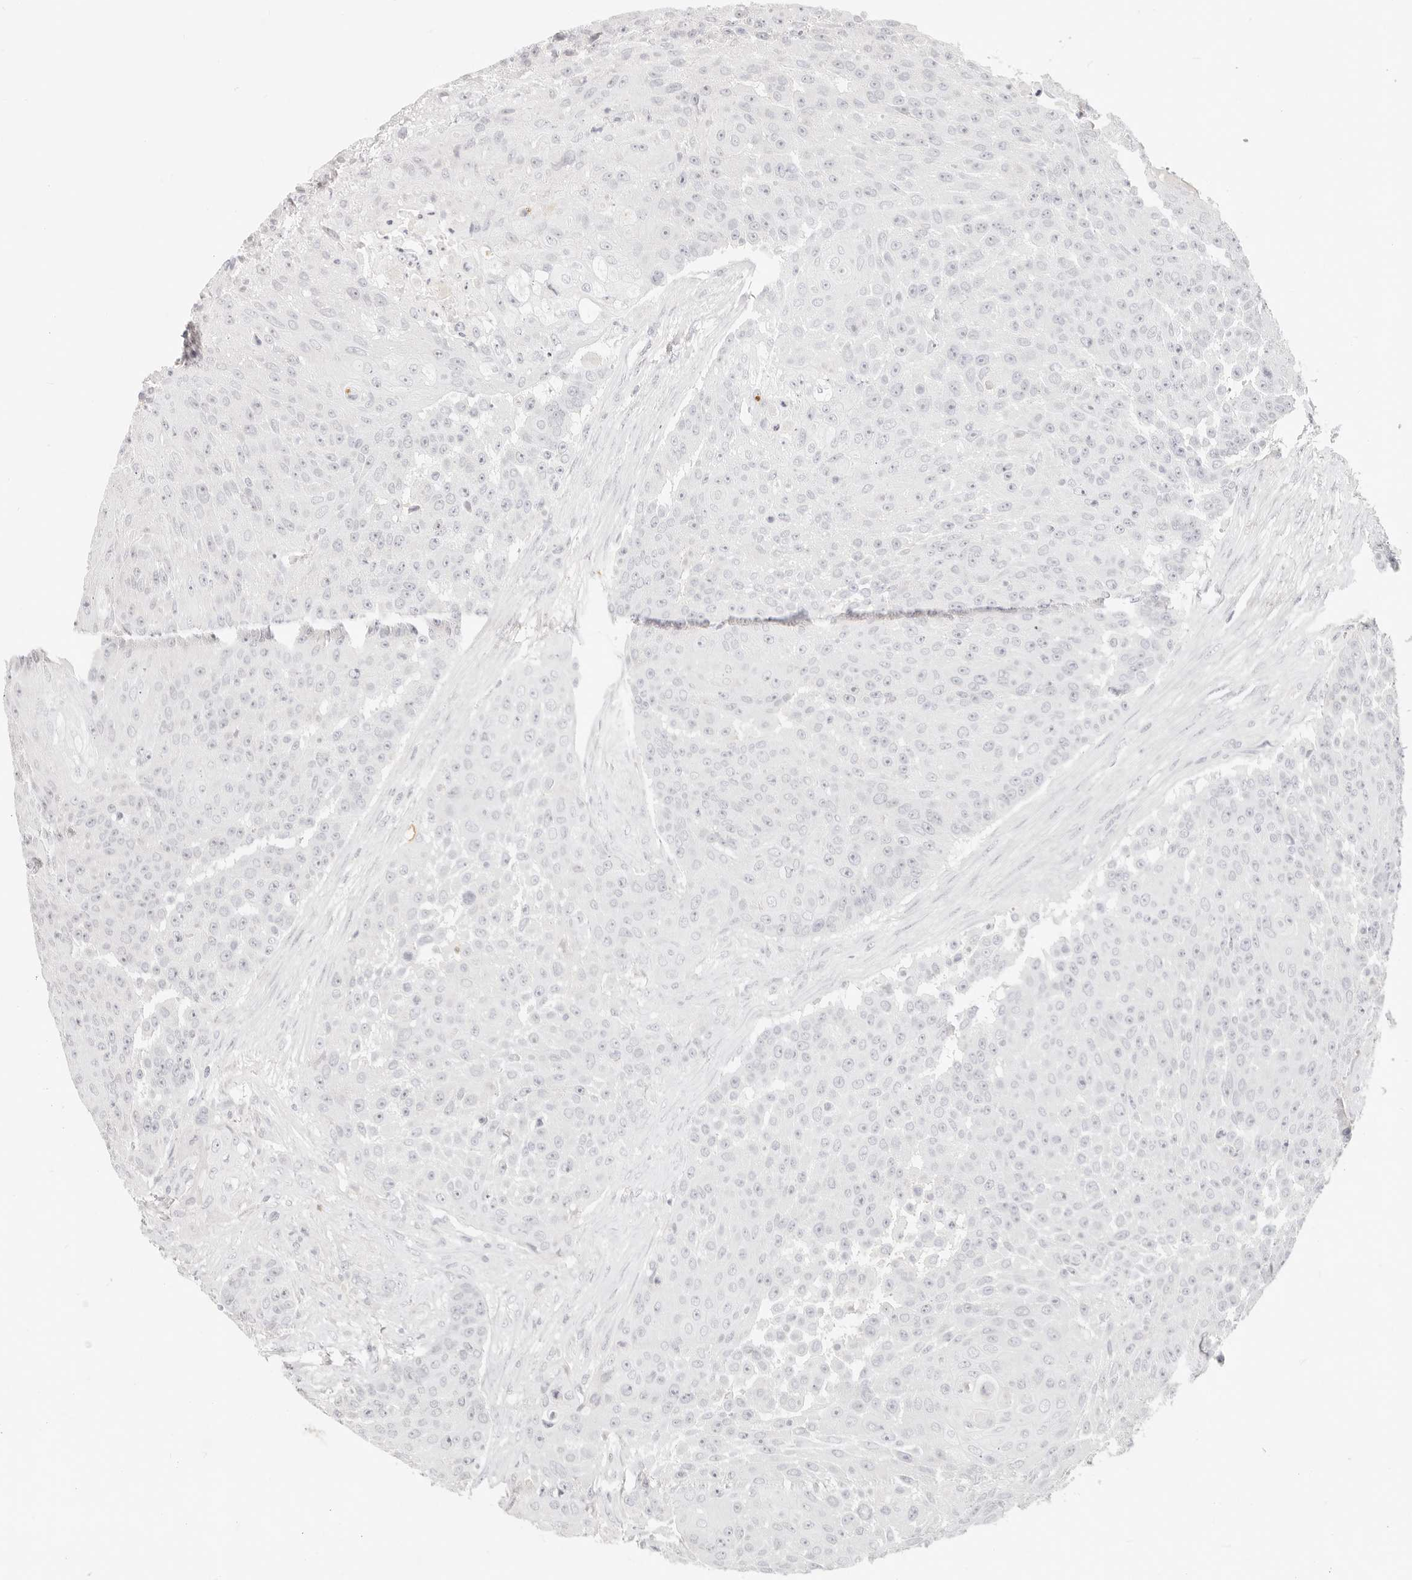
{"staining": {"intensity": "weak", "quantity": "<25%", "location": "nuclear"}, "tissue": "urothelial cancer", "cell_type": "Tumor cells", "image_type": "cancer", "snomed": [{"axis": "morphology", "description": "Urothelial carcinoma, High grade"}, {"axis": "topography", "description": "Urinary bladder"}], "caption": "IHC of high-grade urothelial carcinoma displays no staining in tumor cells.", "gene": "ASCL1", "patient": {"sex": "female", "age": 63}}